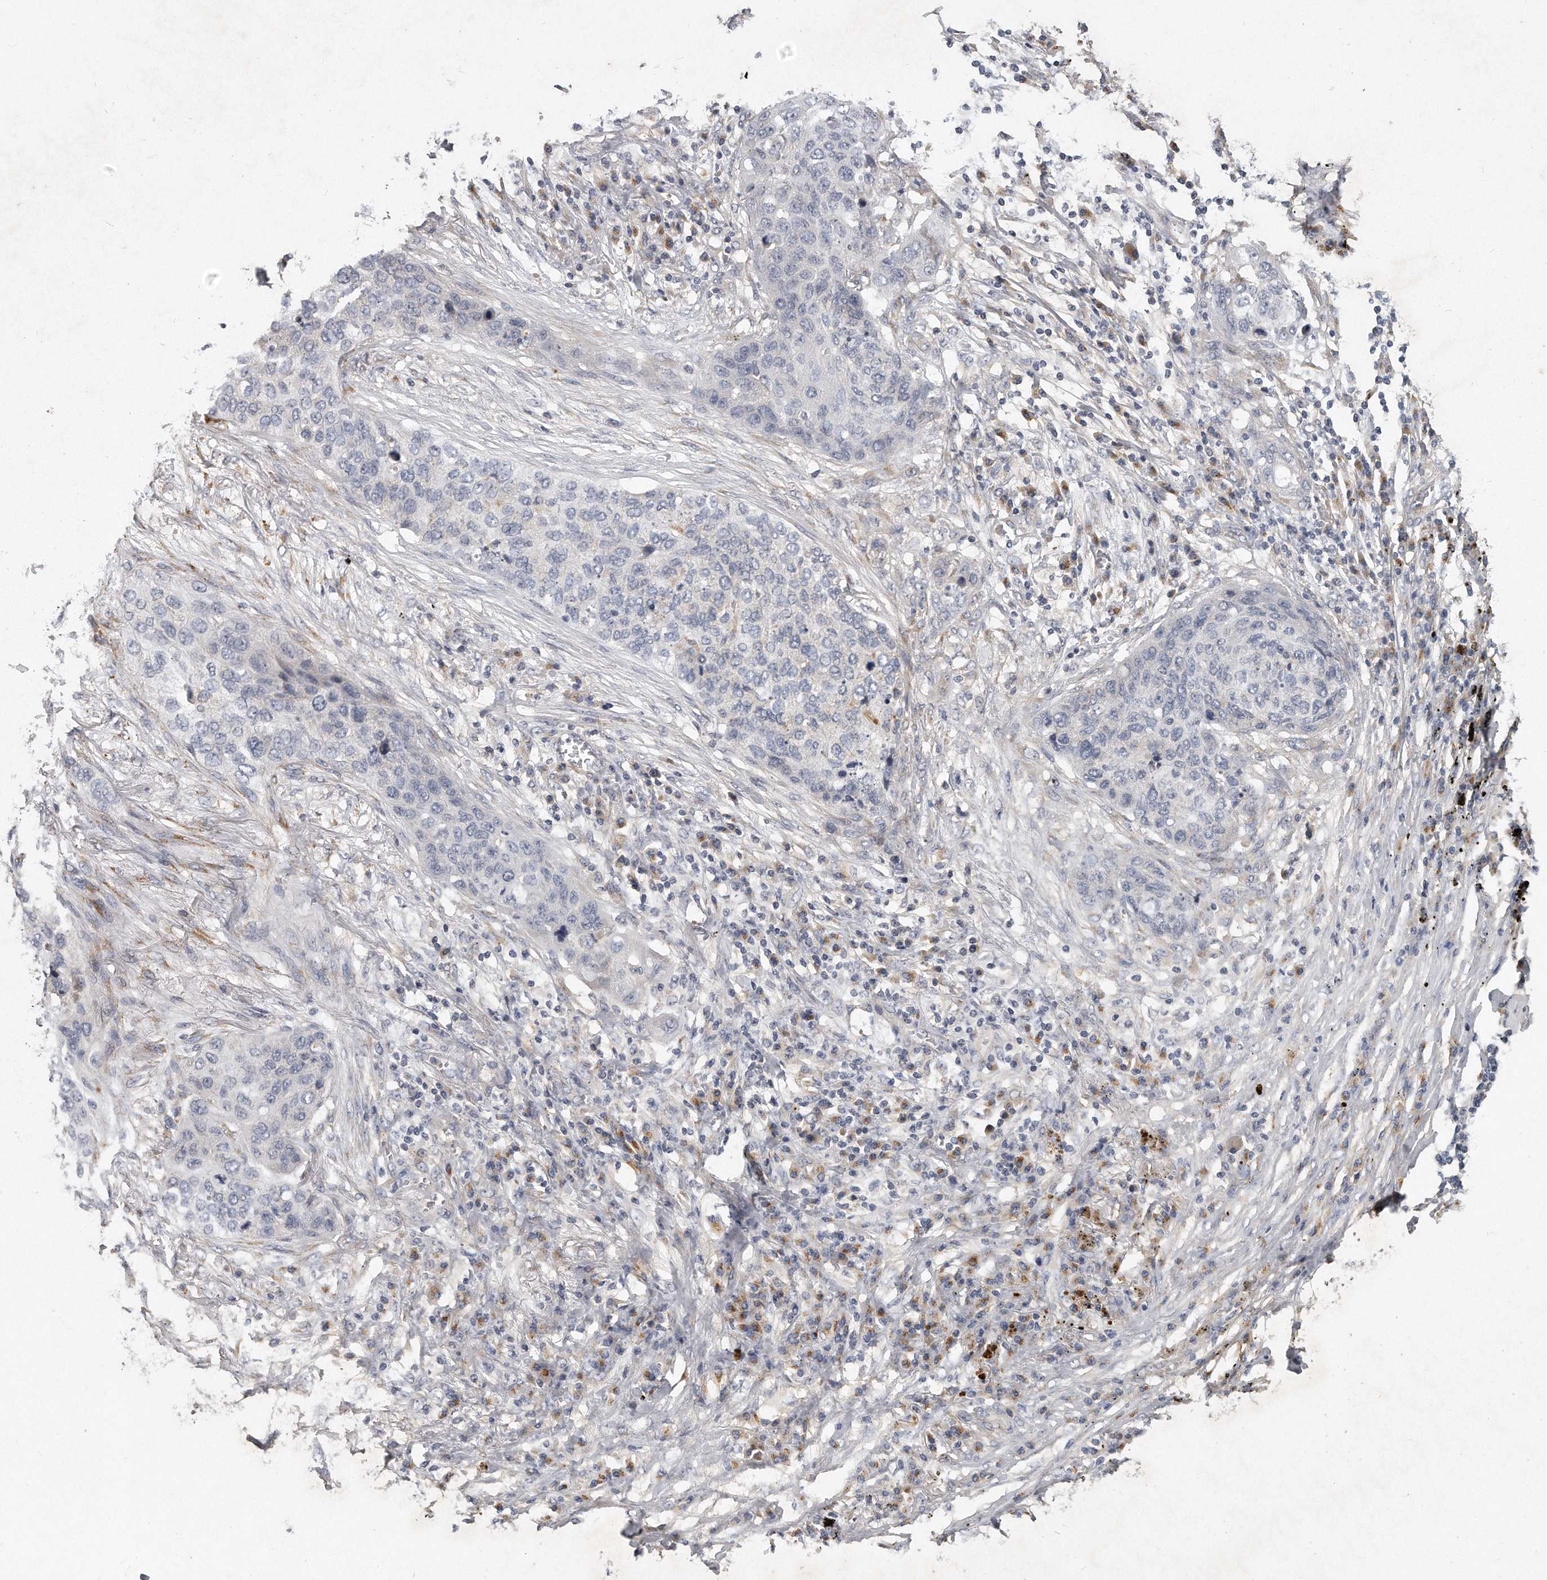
{"staining": {"intensity": "negative", "quantity": "none", "location": "none"}, "tissue": "lung cancer", "cell_type": "Tumor cells", "image_type": "cancer", "snomed": [{"axis": "morphology", "description": "Squamous cell carcinoma, NOS"}, {"axis": "topography", "description": "Lung"}], "caption": "Tumor cells are negative for brown protein staining in squamous cell carcinoma (lung). Brightfield microscopy of immunohistochemistry stained with DAB (brown) and hematoxylin (blue), captured at high magnification.", "gene": "TRAPPC14", "patient": {"sex": "female", "age": 63}}